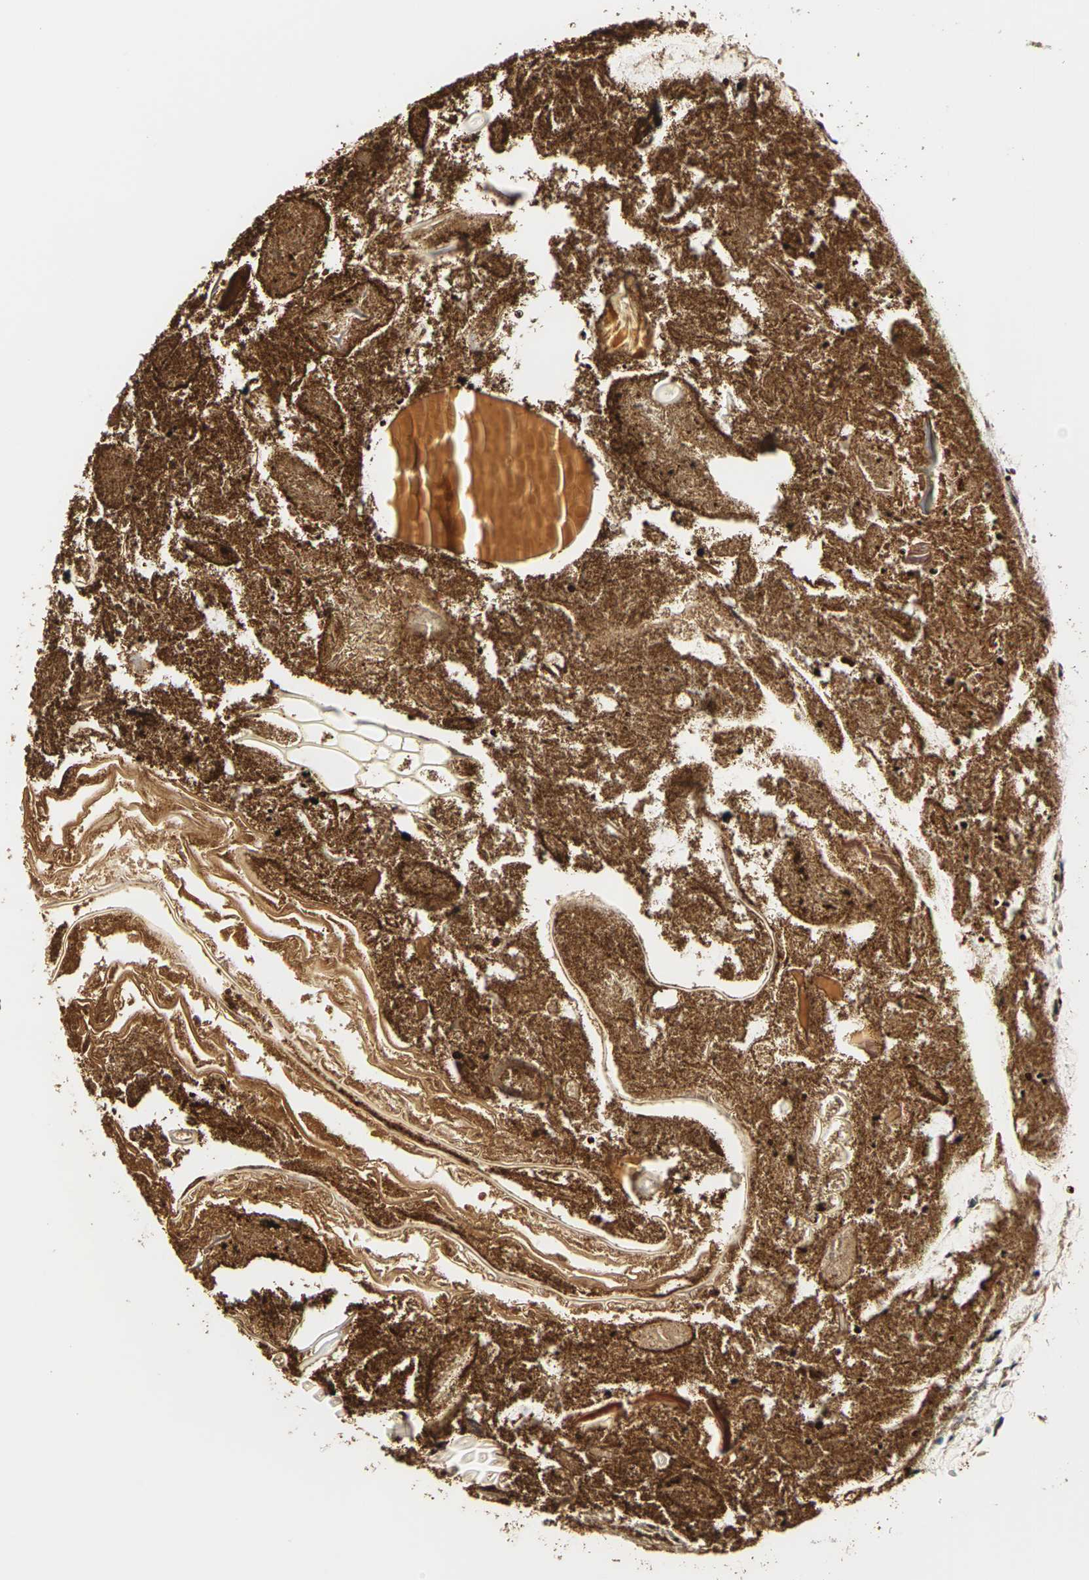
{"staining": {"intensity": "moderate", "quantity": ">75%", "location": "cytoplasmic/membranous"}, "tissue": "appendix", "cell_type": "Glandular cells", "image_type": "normal", "snomed": [{"axis": "morphology", "description": "Normal tissue, NOS"}, {"axis": "topography", "description": "Appendix"}], "caption": "A high-resolution photomicrograph shows immunohistochemistry (IHC) staining of normal appendix, which demonstrates moderate cytoplasmic/membranous staining in about >75% of glandular cells.", "gene": "PCDHB4", "patient": {"sex": "male", "age": 52}}